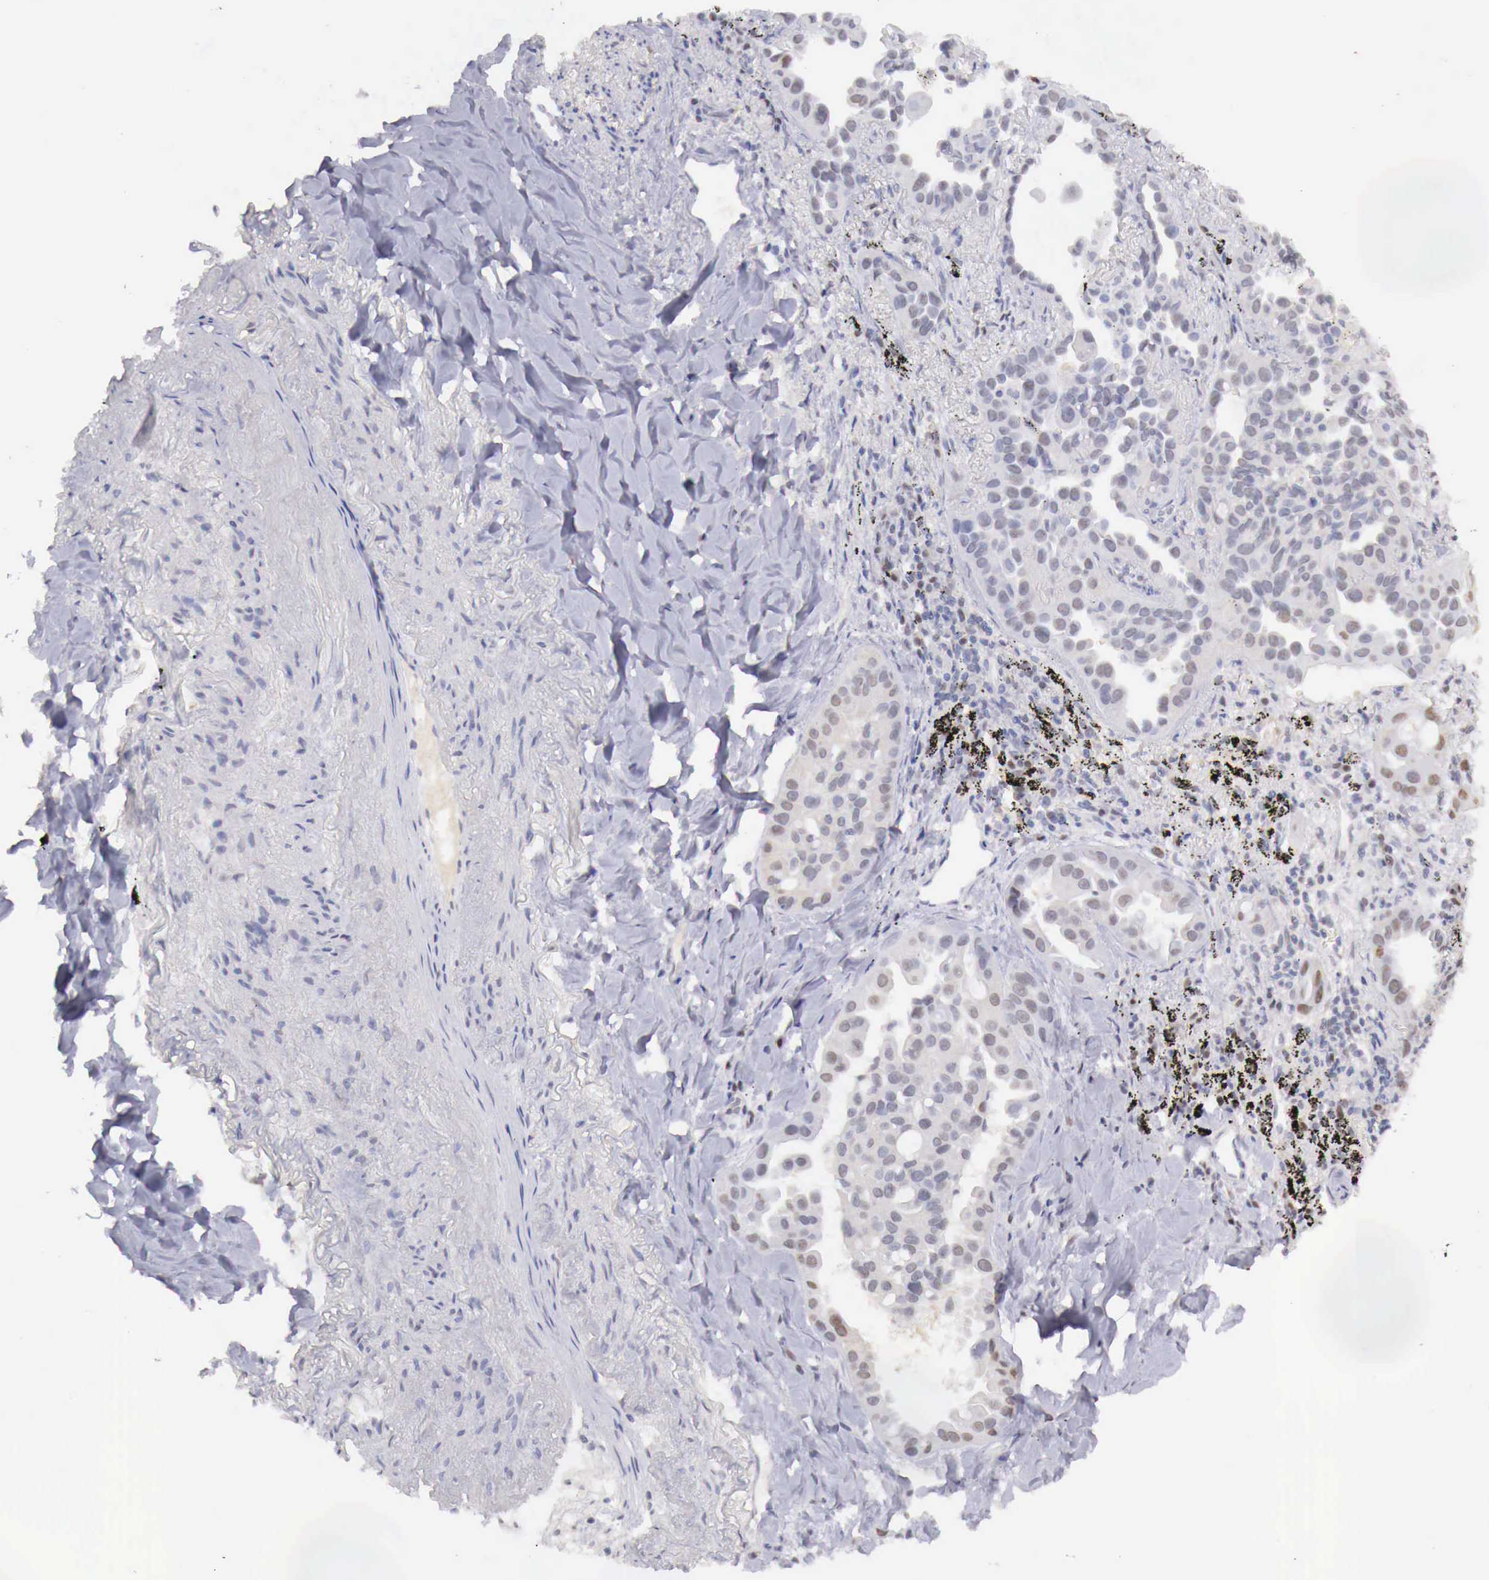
{"staining": {"intensity": "weak", "quantity": "<25%", "location": "nuclear"}, "tissue": "lung cancer", "cell_type": "Tumor cells", "image_type": "cancer", "snomed": [{"axis": "morphology", "description": "Adenocarcinoma, NOS"}, {"axis": "topography", "description": "Lung"}], "caption": "Image shows no protein staining in tumor cells of lung adenocarcinoma tissue. (IHC, brightfield microscopy, high magnification).", "gene": "UBA1", "patient": {"sex": "male", "age": 68}}